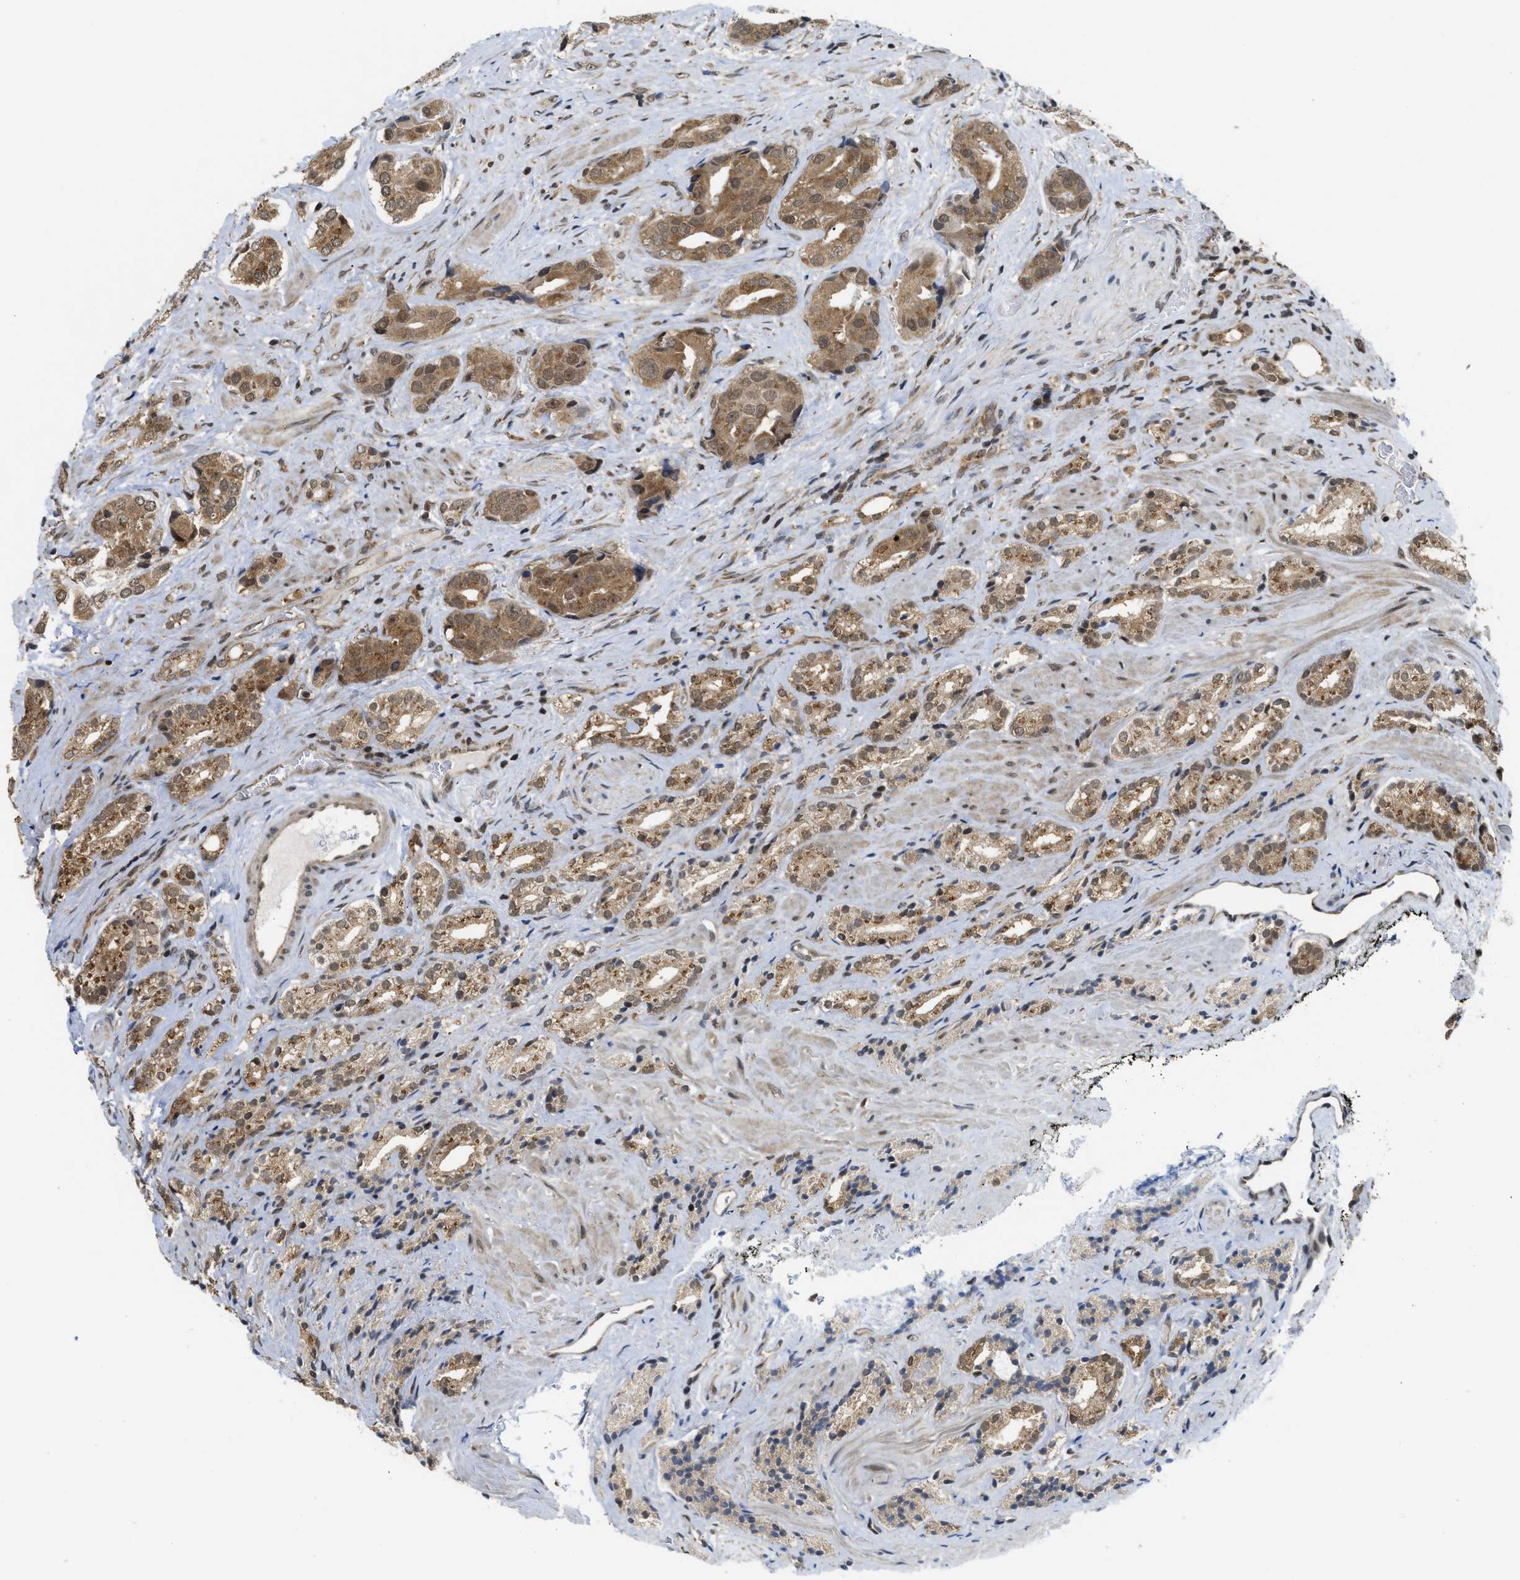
{"staining": {"intensity": "moderate", "quantity": ">75%", "location": "cytoplasmic/membranous"}, "tissue": "prostate cancer", "cell_type": "Tumor cells", "image_type": "cancer", "snomed": [{"axis": "morphology", "description": "Adenocarcinoma, High grade"}, {"axis": "topography", "description": "Prostate"}], "caption": "DAB immunohistochemical staining of human high-grade adenocarcinoma (prostate) reveals moderate cytoplasmic/membranous protein staining in approximately >75% of tumor cells.", "gene": "TACC1", "patient": {"sex": "male", "age": 71}}